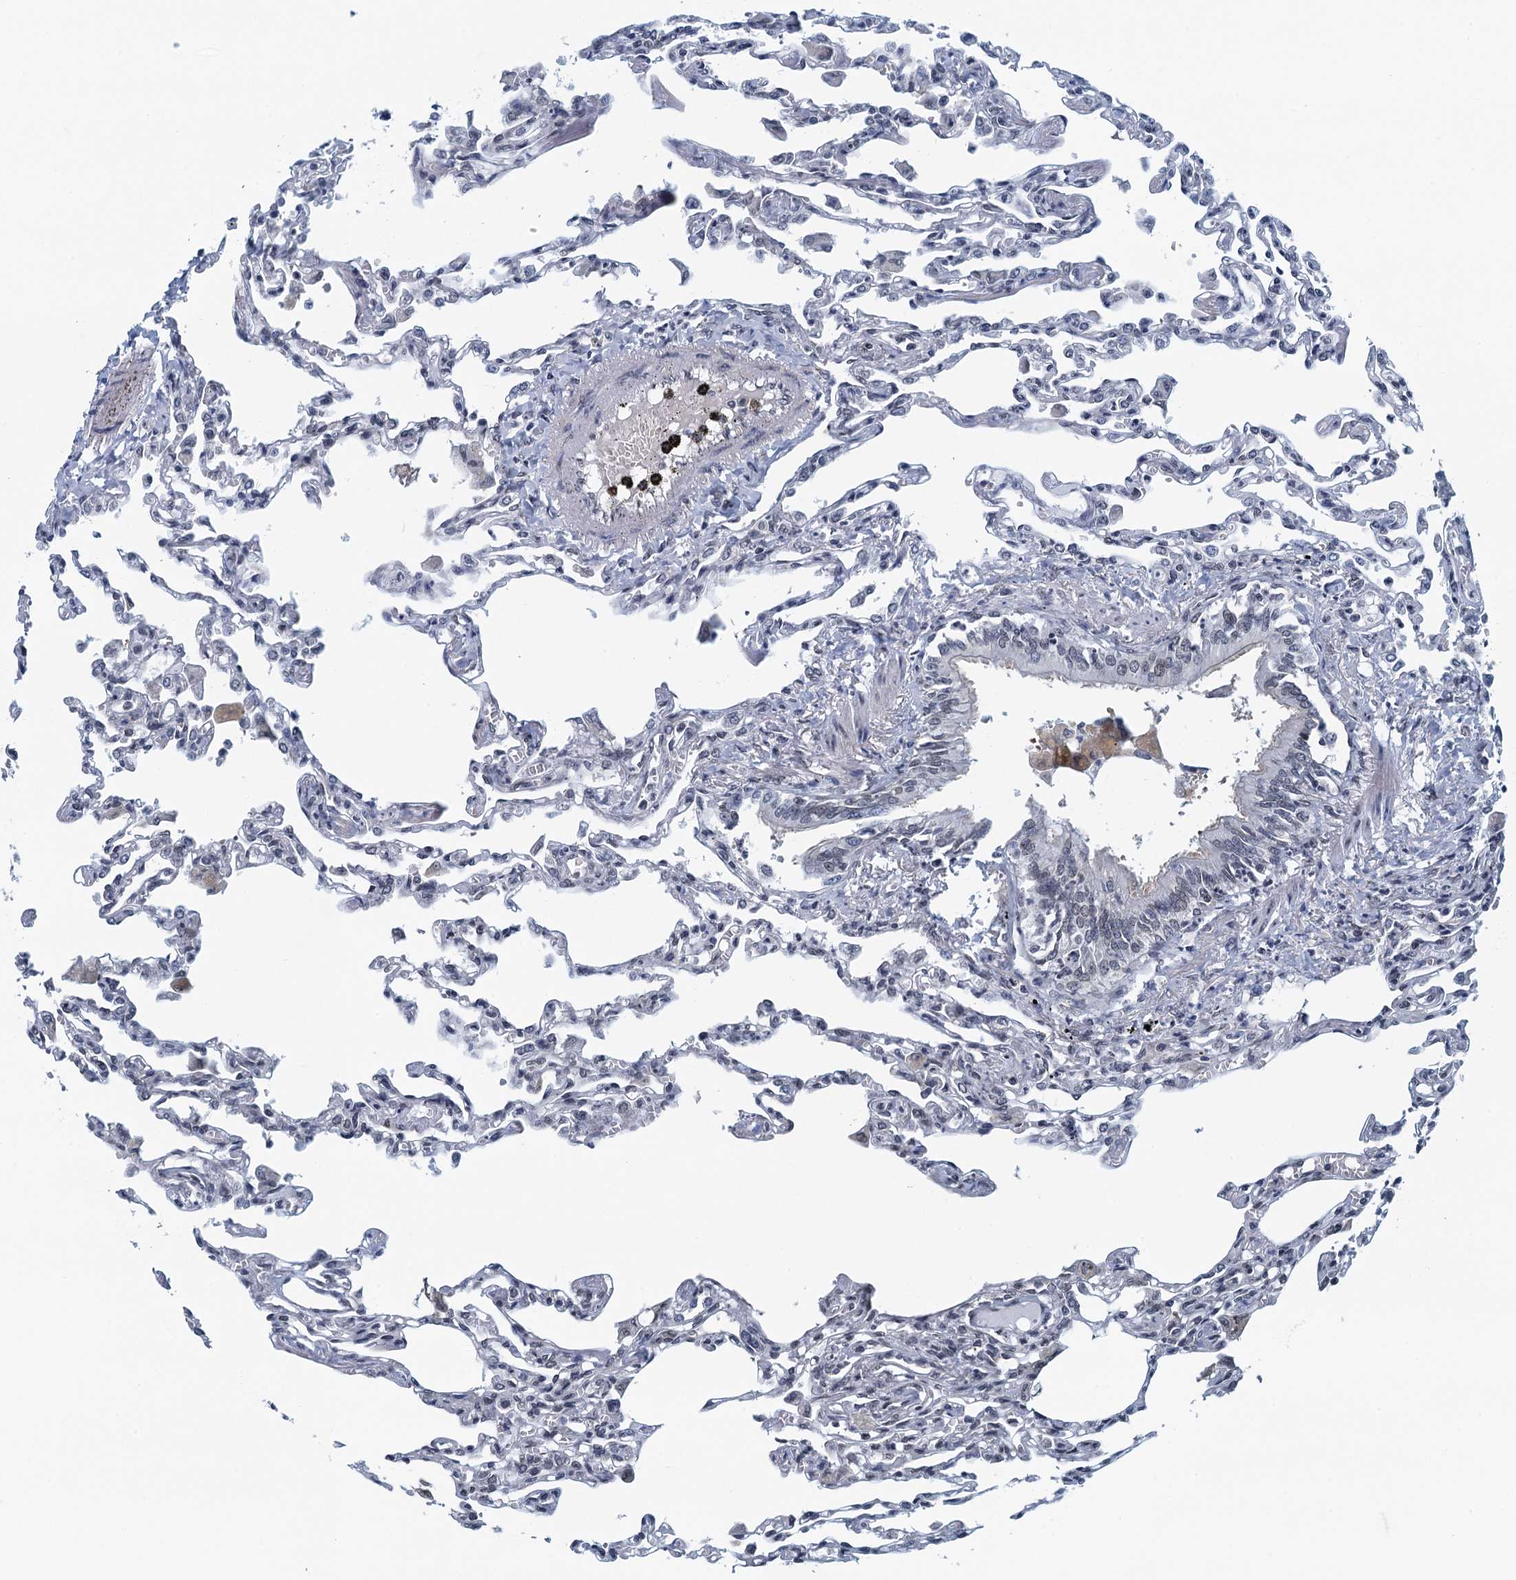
{"staining": {"intensity": "weak", "quantity": "<25%", "location": "nuclear"}, "tissue": "lung", "cell_type": "Alveolar cells", "image_type": "normal", "snomed": [{"axis": "morphology", "description": "Normal tissue, NOS"}, {"axis": "topography", "description": "Bronchus"}, {"axis": "topography", "description": "Lung"}], "caption": "Immunohistochemical staining of benign lung exhibits no significant expression in alveolar cells.", "gene": "CCDC34", "patient": {"sex": "female", "age": 49}}